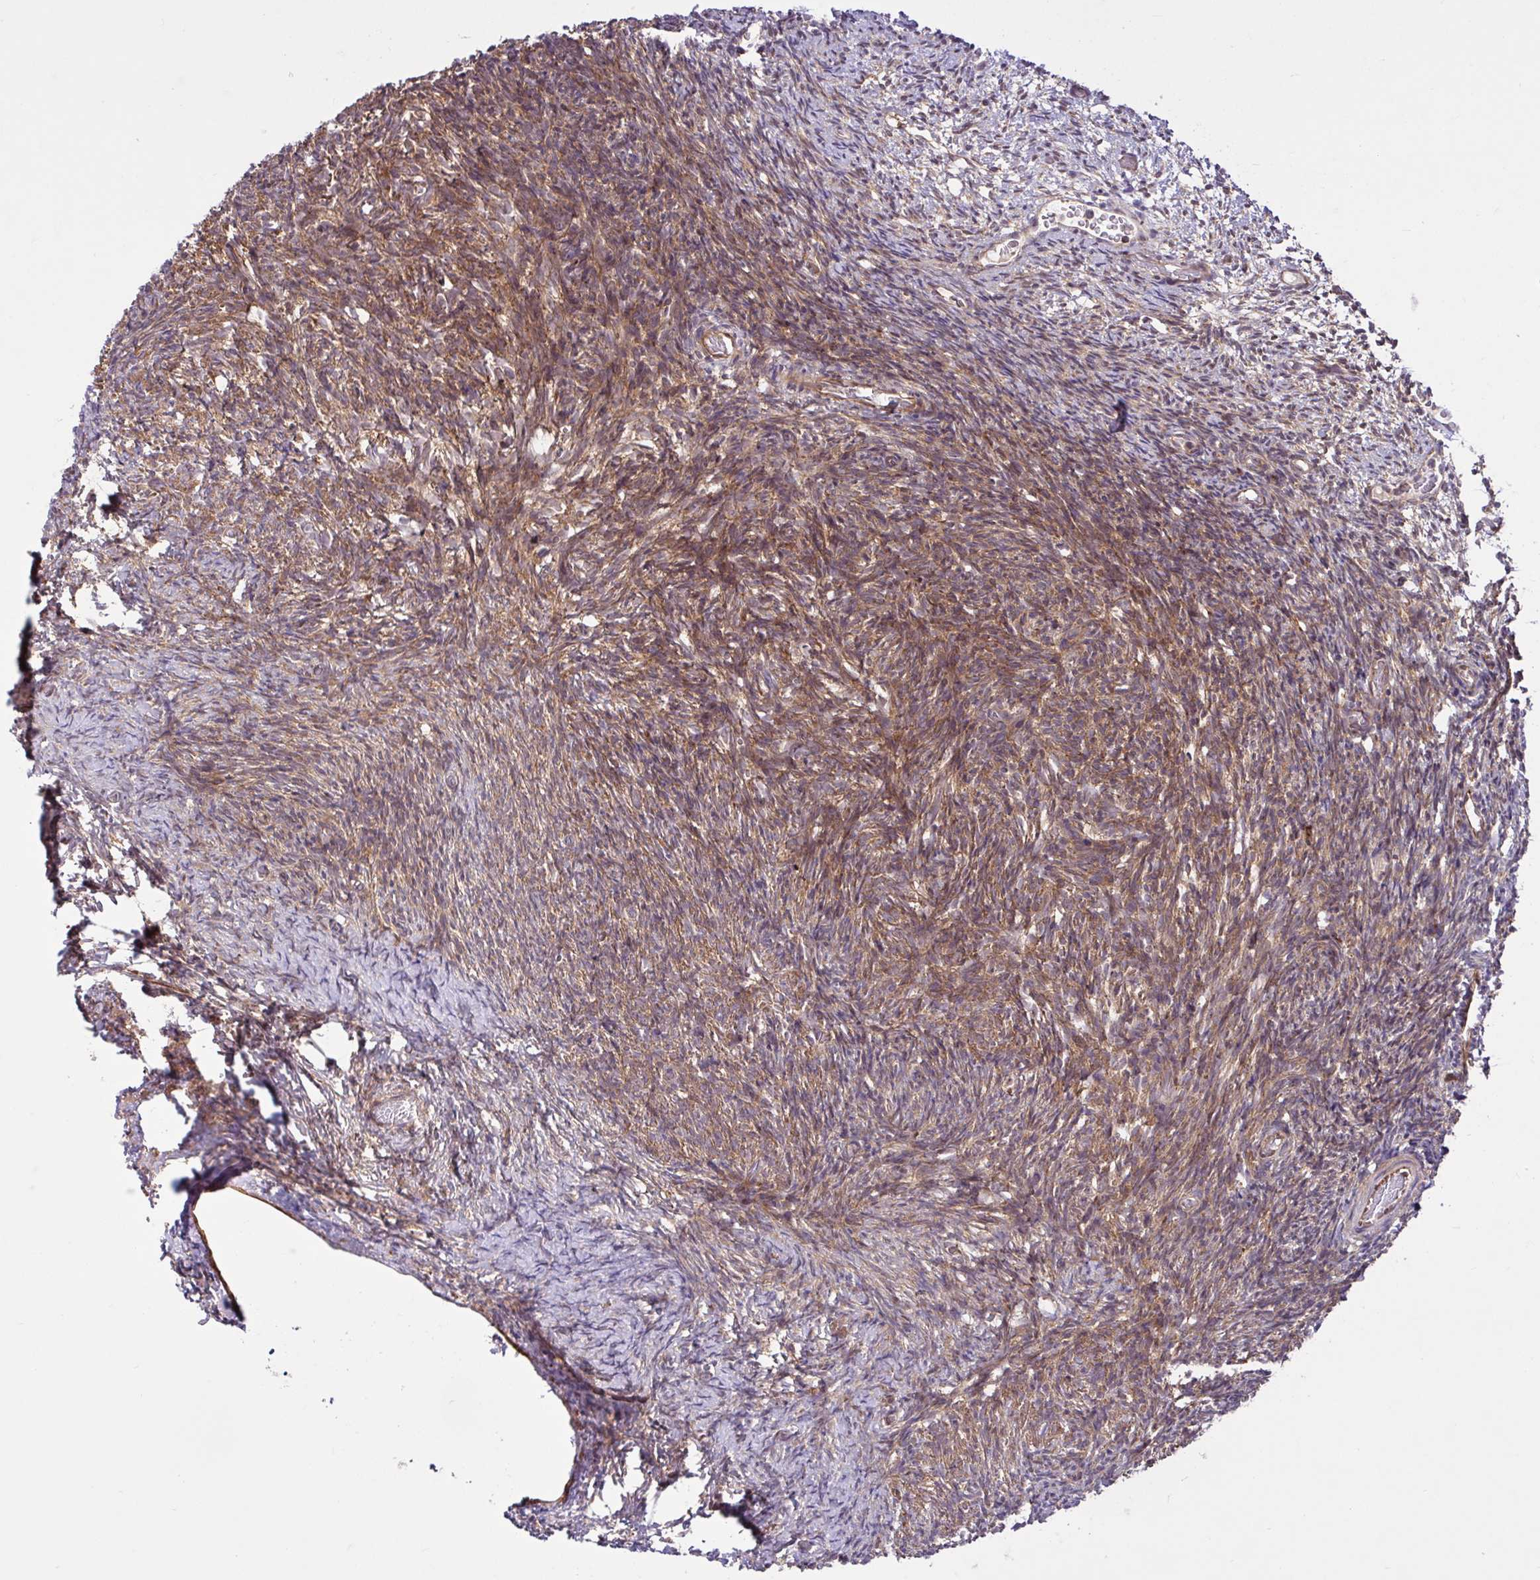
{"staining": {"intensity": "strong", "quantity": ">75%", "location": "cytoplasmic/membranous"}, "tissue": "ovary", "cell_type": "Follicle cells", "image_type": "normal", "snomed": [{"axis": "morphology", "description": "Normal tissue, NOS"}, {"axis": "topography", "description": "Ovary"}], "caption": "Human ovary stained for a protein (brown) exhibits strong cytoplasmic/membranous positive expression in approximately >75% of follicle cells.", "gene": "NTPCR", "patient": {"sex": "female", "age": 39}}